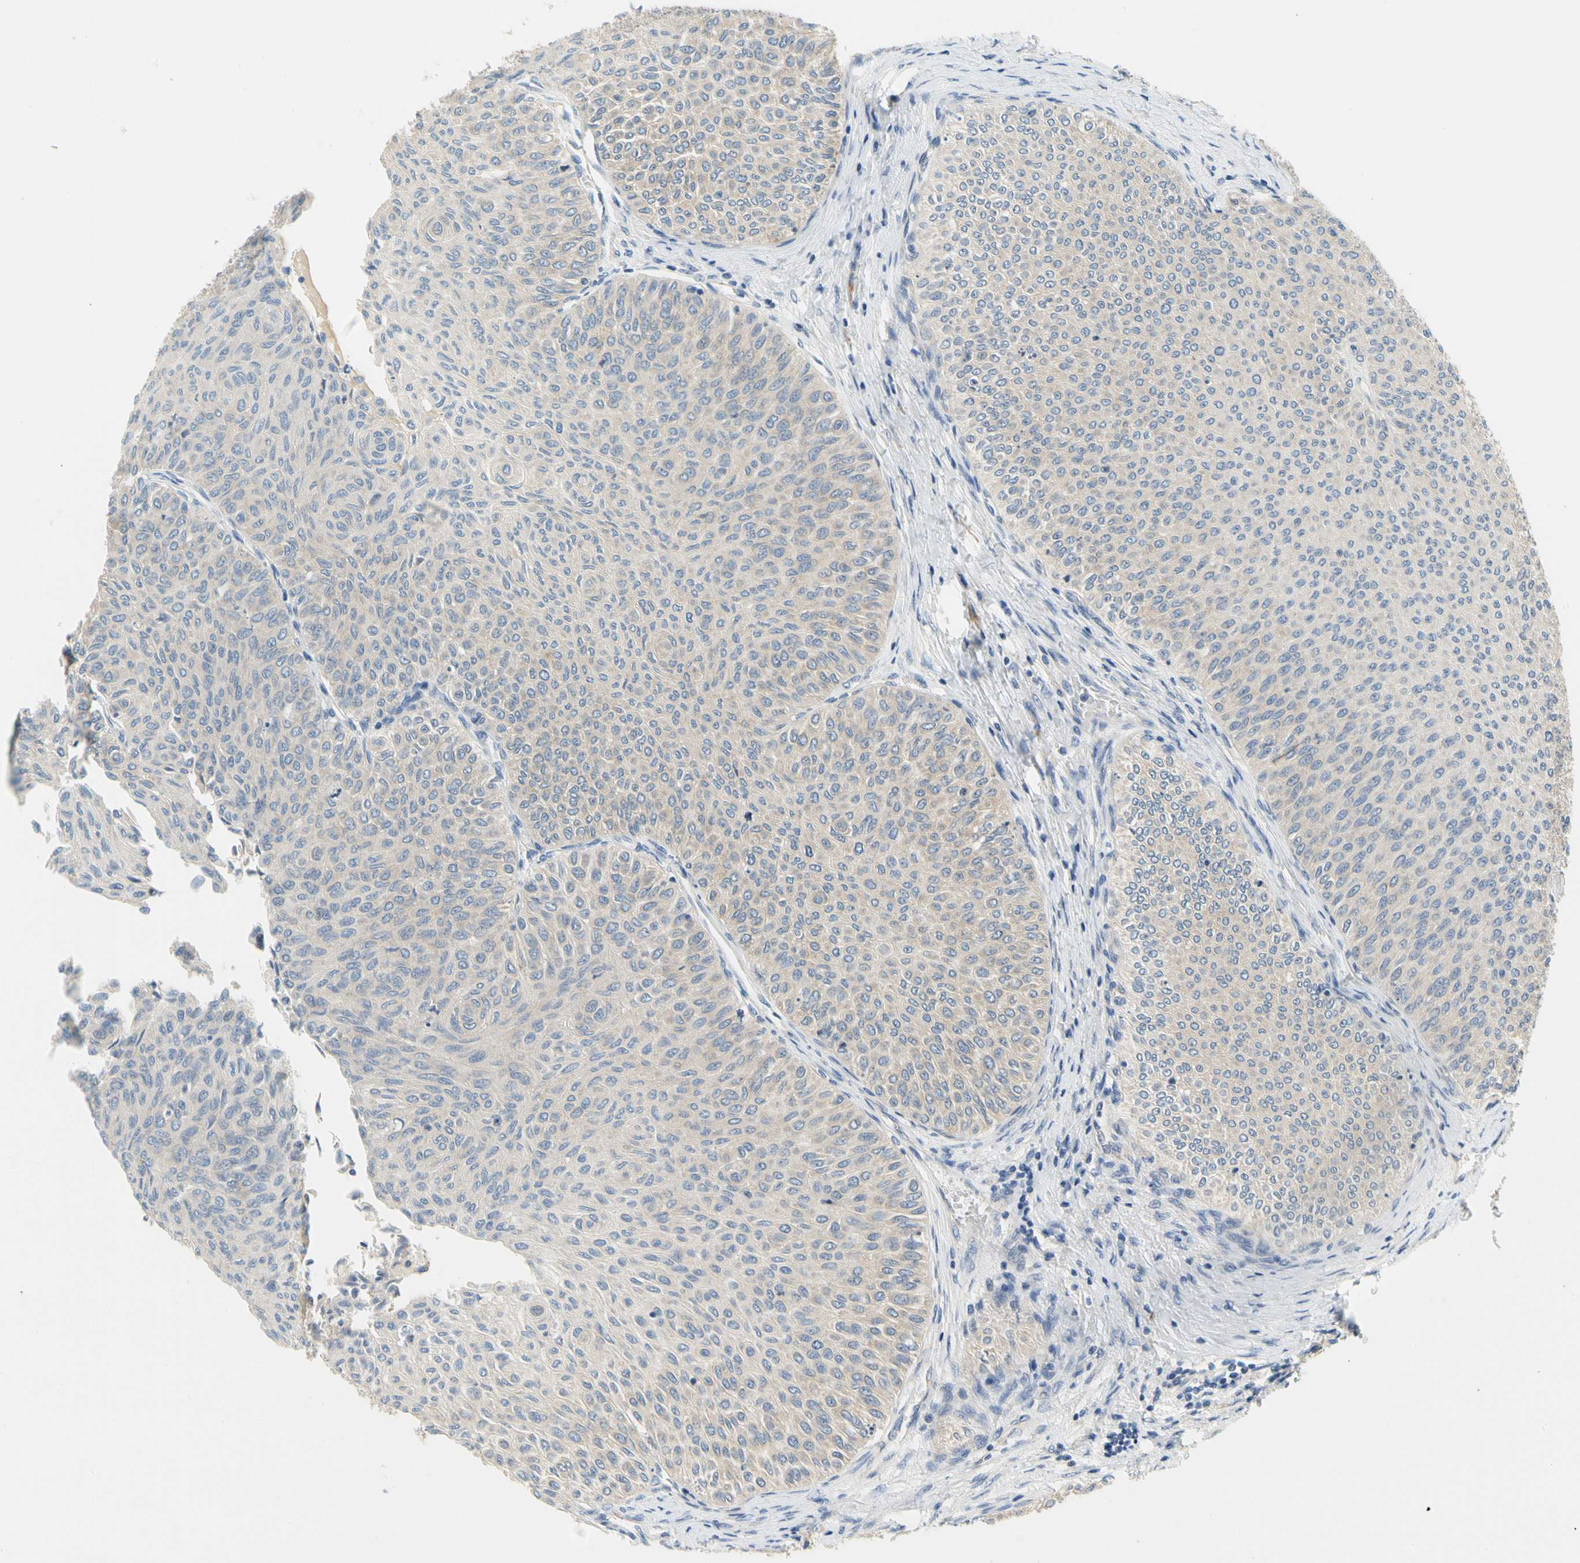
{"staining": {"intensity": "weak", "quantity": "25%-75%", "location": "cytoplasmic/membranous"}, "tissue": "urothelial cancer", "cell_type": "Tumor cells", "image_type": "cancer", "snomed": [{"axis": "morphology", "description": "Urothelial carcinoma, Low grade"}, {"axis": "topography", "description": "Urinary bladder"}], "caption": "Human low-grade urothelial carcinoma stained with a protein marker reveals weak staining in tumor cells.", "gene": "LRRC47", "patient": {"sex": "male", "age": 78}}